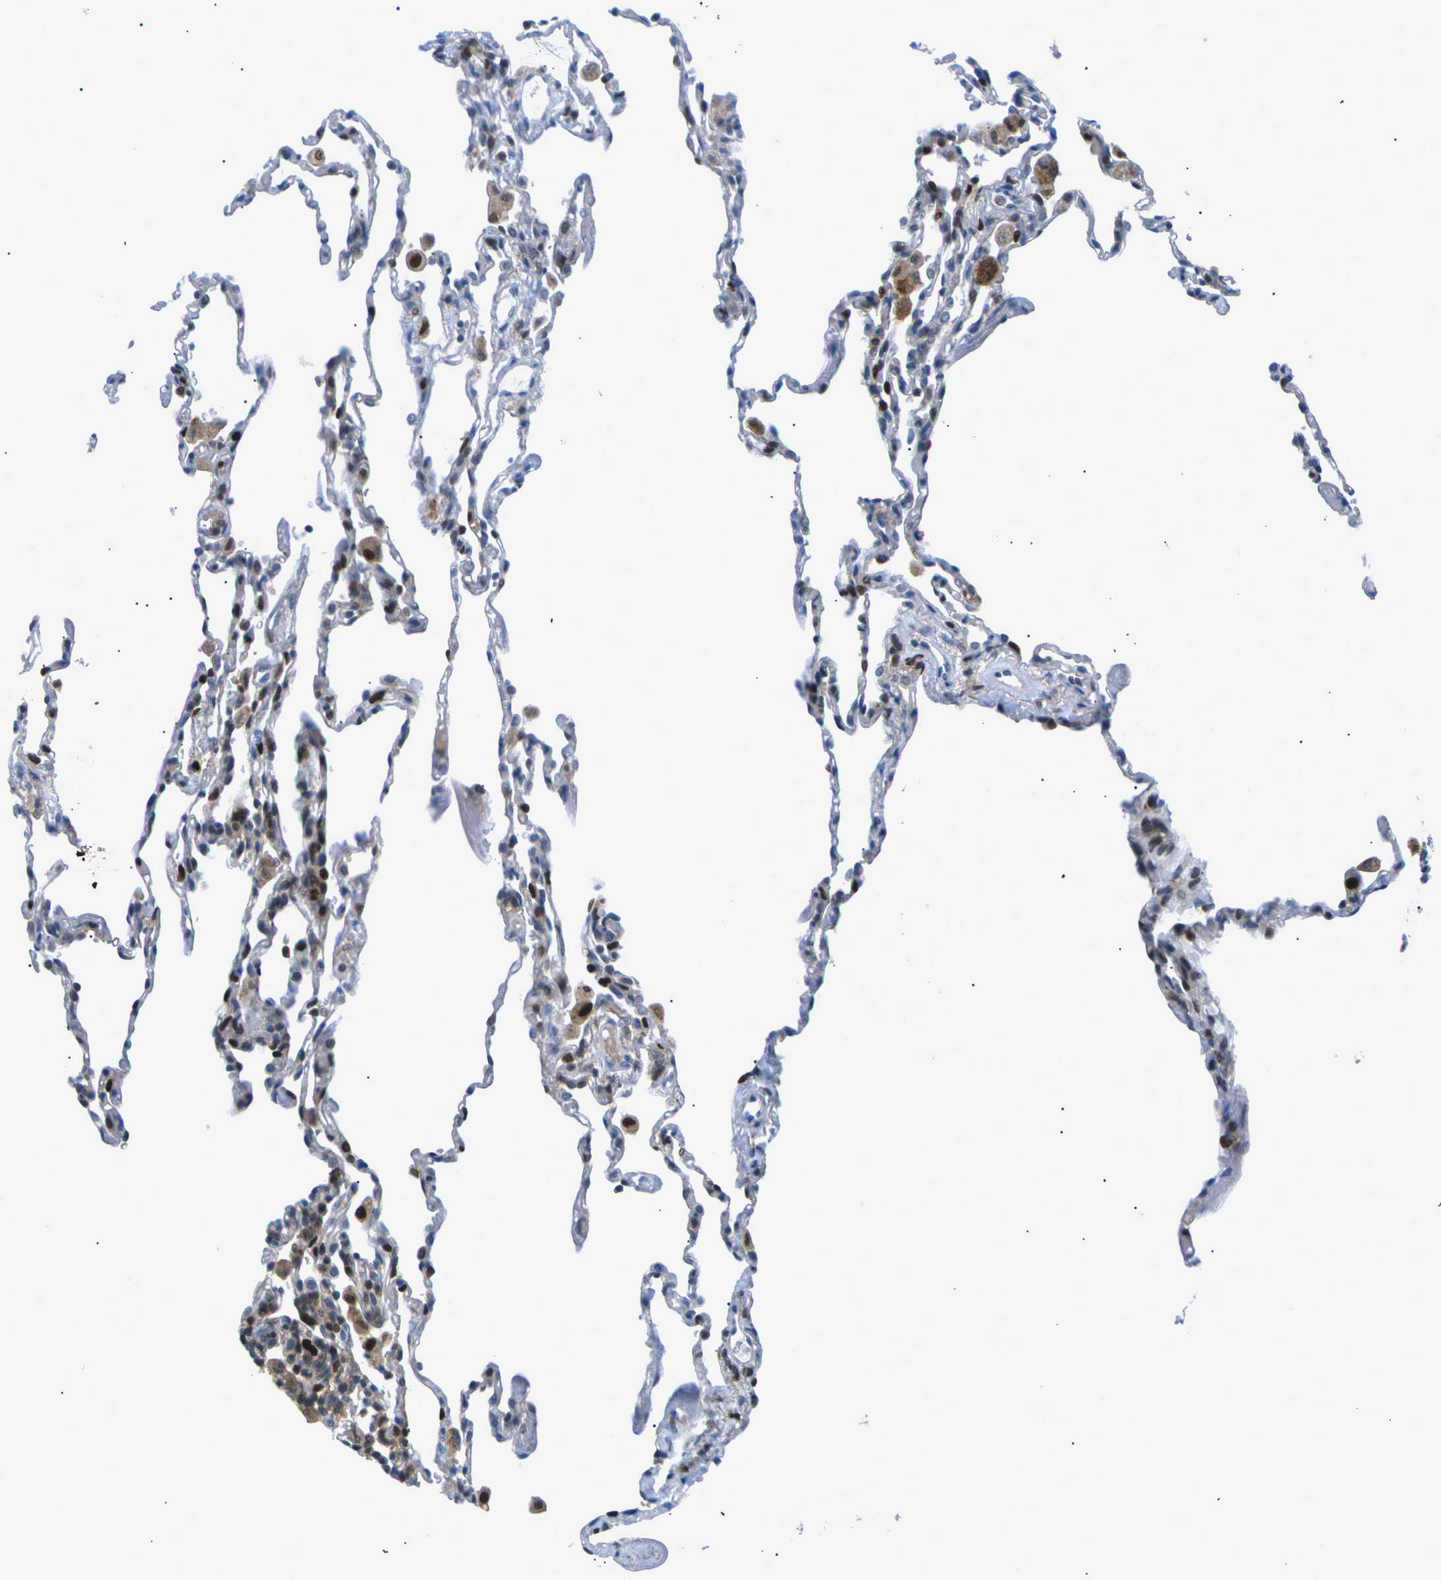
{"staining": {"intensity": "strong", "quantity": "<25%", "location": "nuclear"}, "tissue": "lung", "cell_type": "Alveolar cells", "image_type": "normal", "snomed": [{"axis": "morphology", "description": "Normal tissue, NOS"}, {"axis": "topography", "description": "Lung"}], "caption": "An immunohistochemistry (IHC) micrograph of unremarkable tissue is shown. Protein staining in brown shows strong nuclear positivity in lung within alveolar cells.", "gene": "RPS6KA3", "patient": {"sex": "male", "age": 59}}